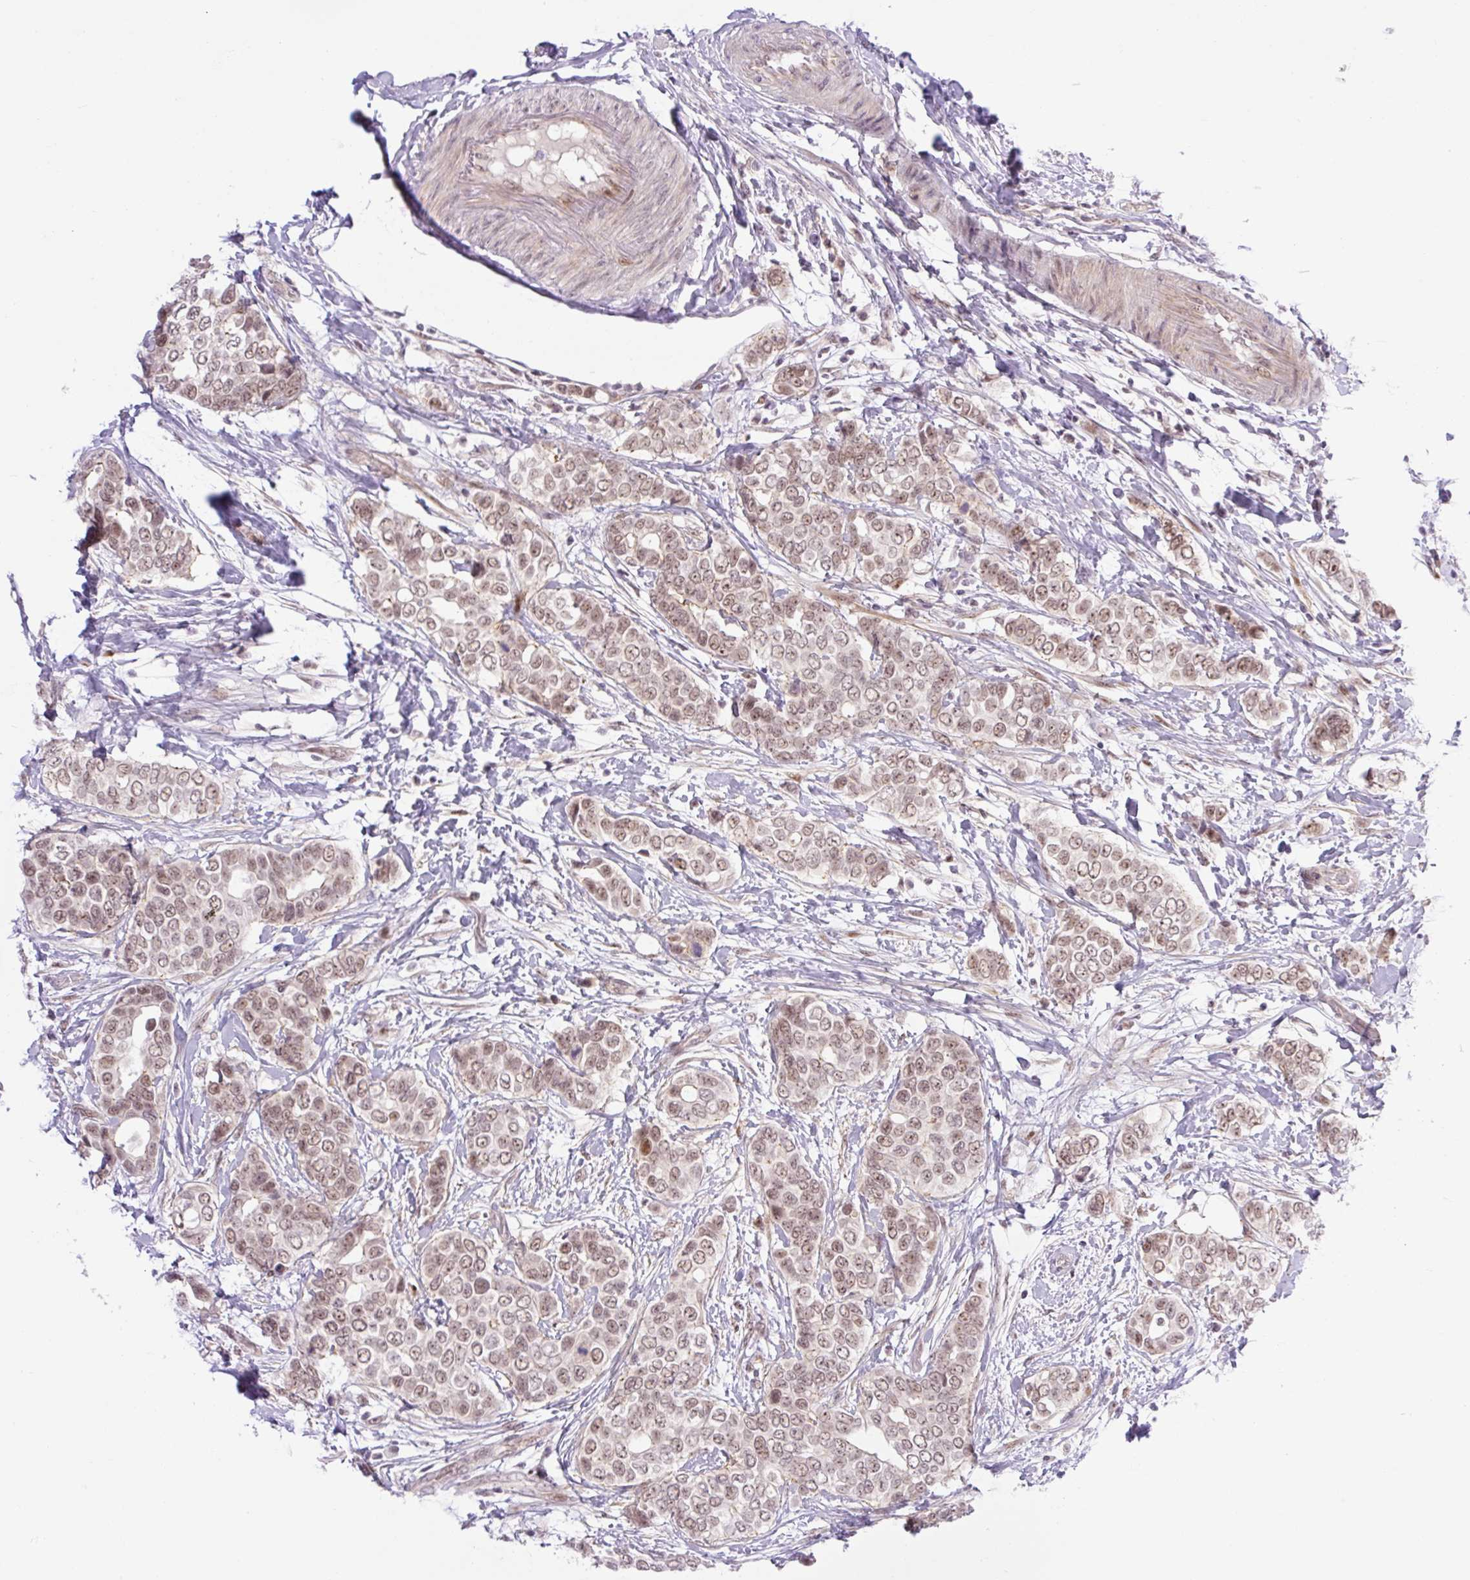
{"staining": {"intensity": "moderate", "quantity": ">75%", "location": "nuclear"}, "tissue": "breast cancer", "cell_type": "Tumor cells", "image_type": "cancer", "snomed": [{"axis": "morphology", "description": "Lobular carcinoma"}, {"axis": "topography", "description": "Breast"}], "caption": "An image showing moderate nuclear staining in about >75% of tumor cells in lobular carcinoma (breast), as visualized by brown immunohistochemical staining.", "gene": "ICE1", "patient": {"sex": "female", "age": 51}}